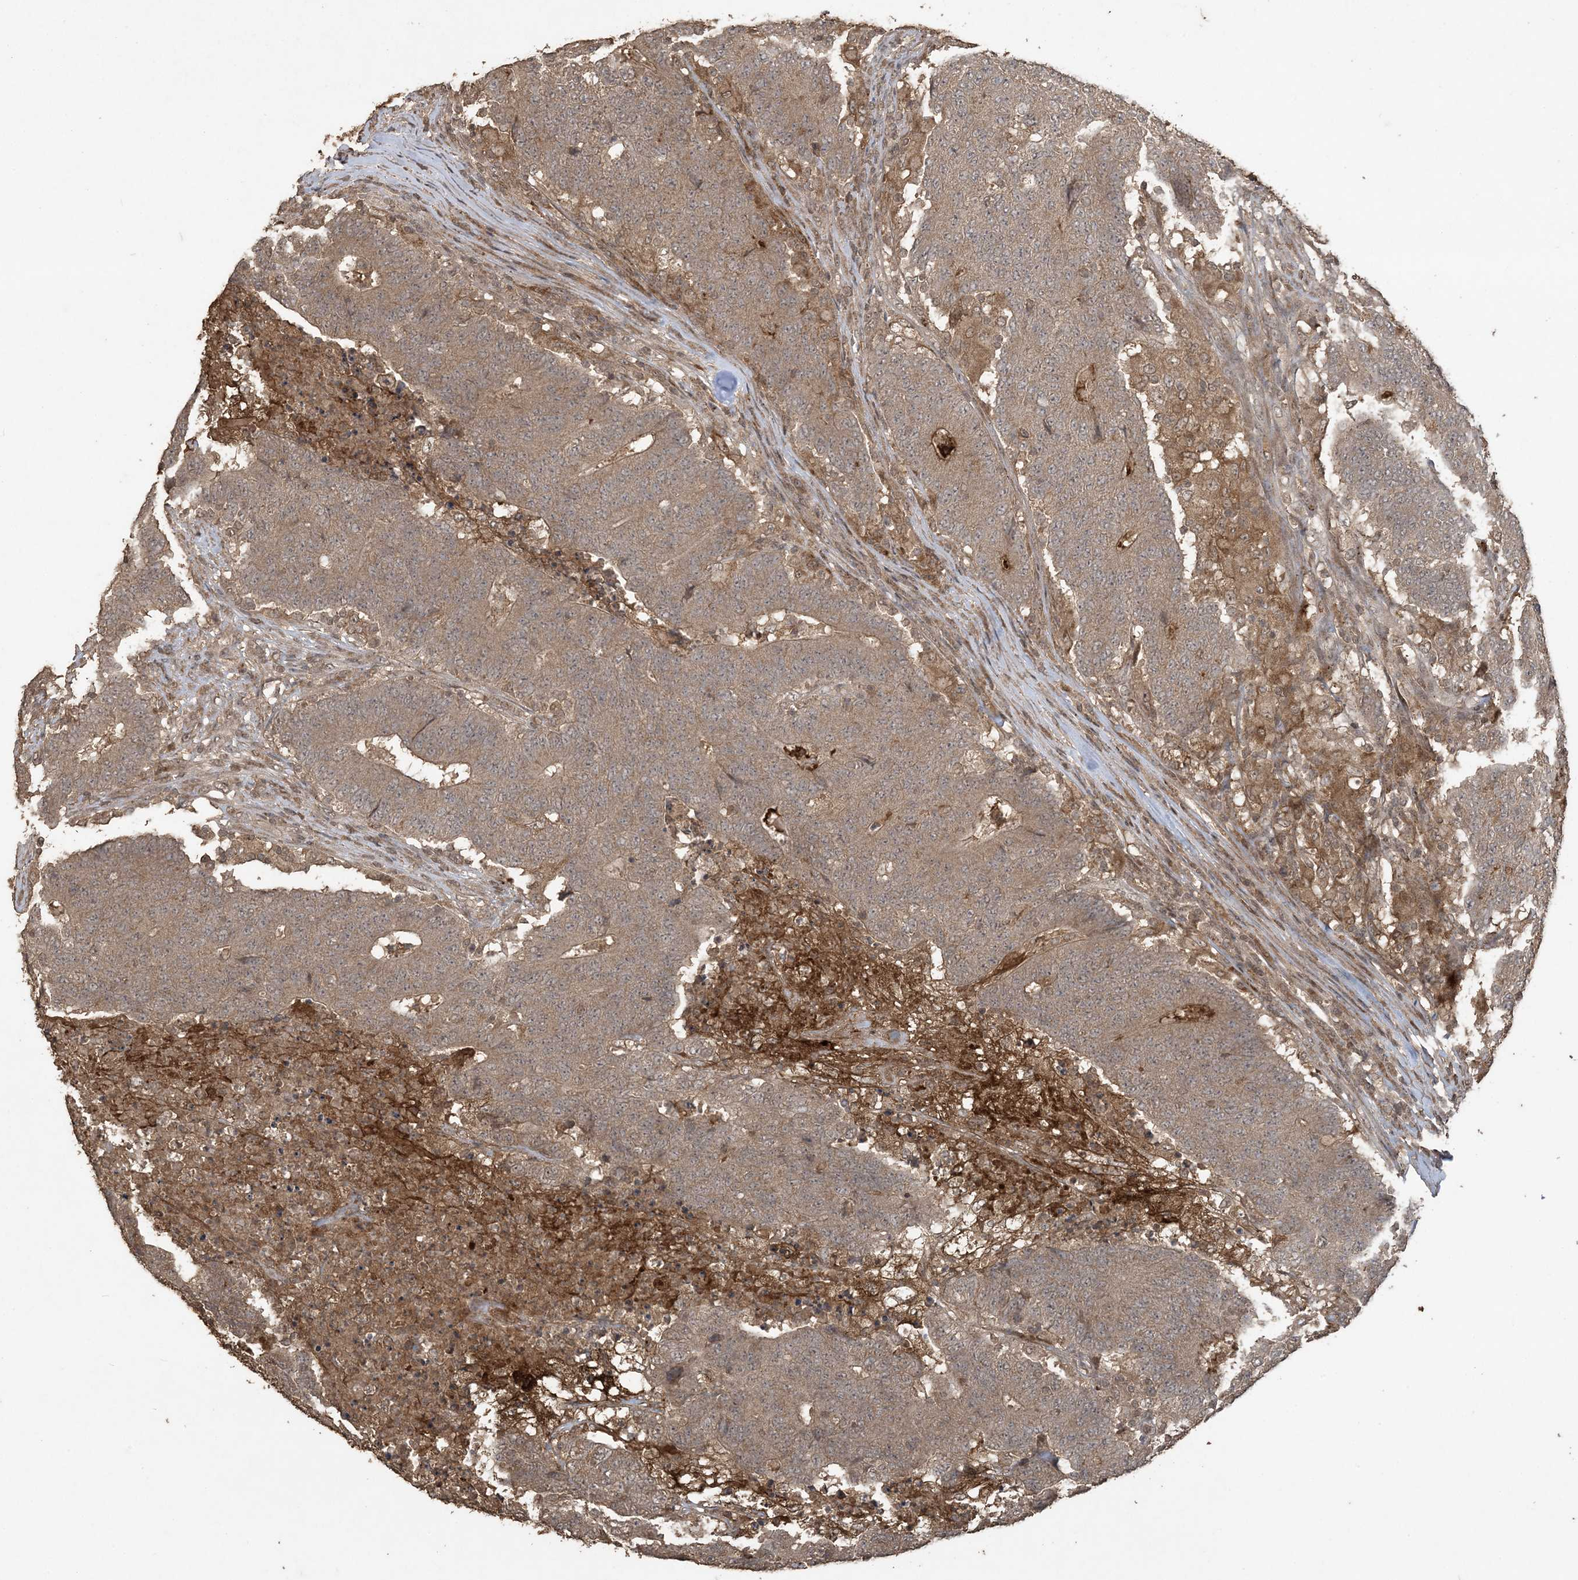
{"staining": {"intensity": "moderate", "quantity": ">75%", "location": "cytoplasmic/membranous"}, "tissue": "colorectal cancer", "cell_type": "Tumor cells", "image_type": "cancer", "snomed": [{"axis": "morphology", "description": "Normal tissue, NOS"}, {"axis": "morphology", "description": "Adenocarcinoma, NOS"}, {"axis": "topography", "description": "Colon"}], "caption": "Tumor cells exhibit moderate cytoplasmic/membranous positivity in about >75% of cells in adenocarcinoma (colorectal).", "gene": "EFCAB8", "patient": {"sex": "female", "age": 75}}